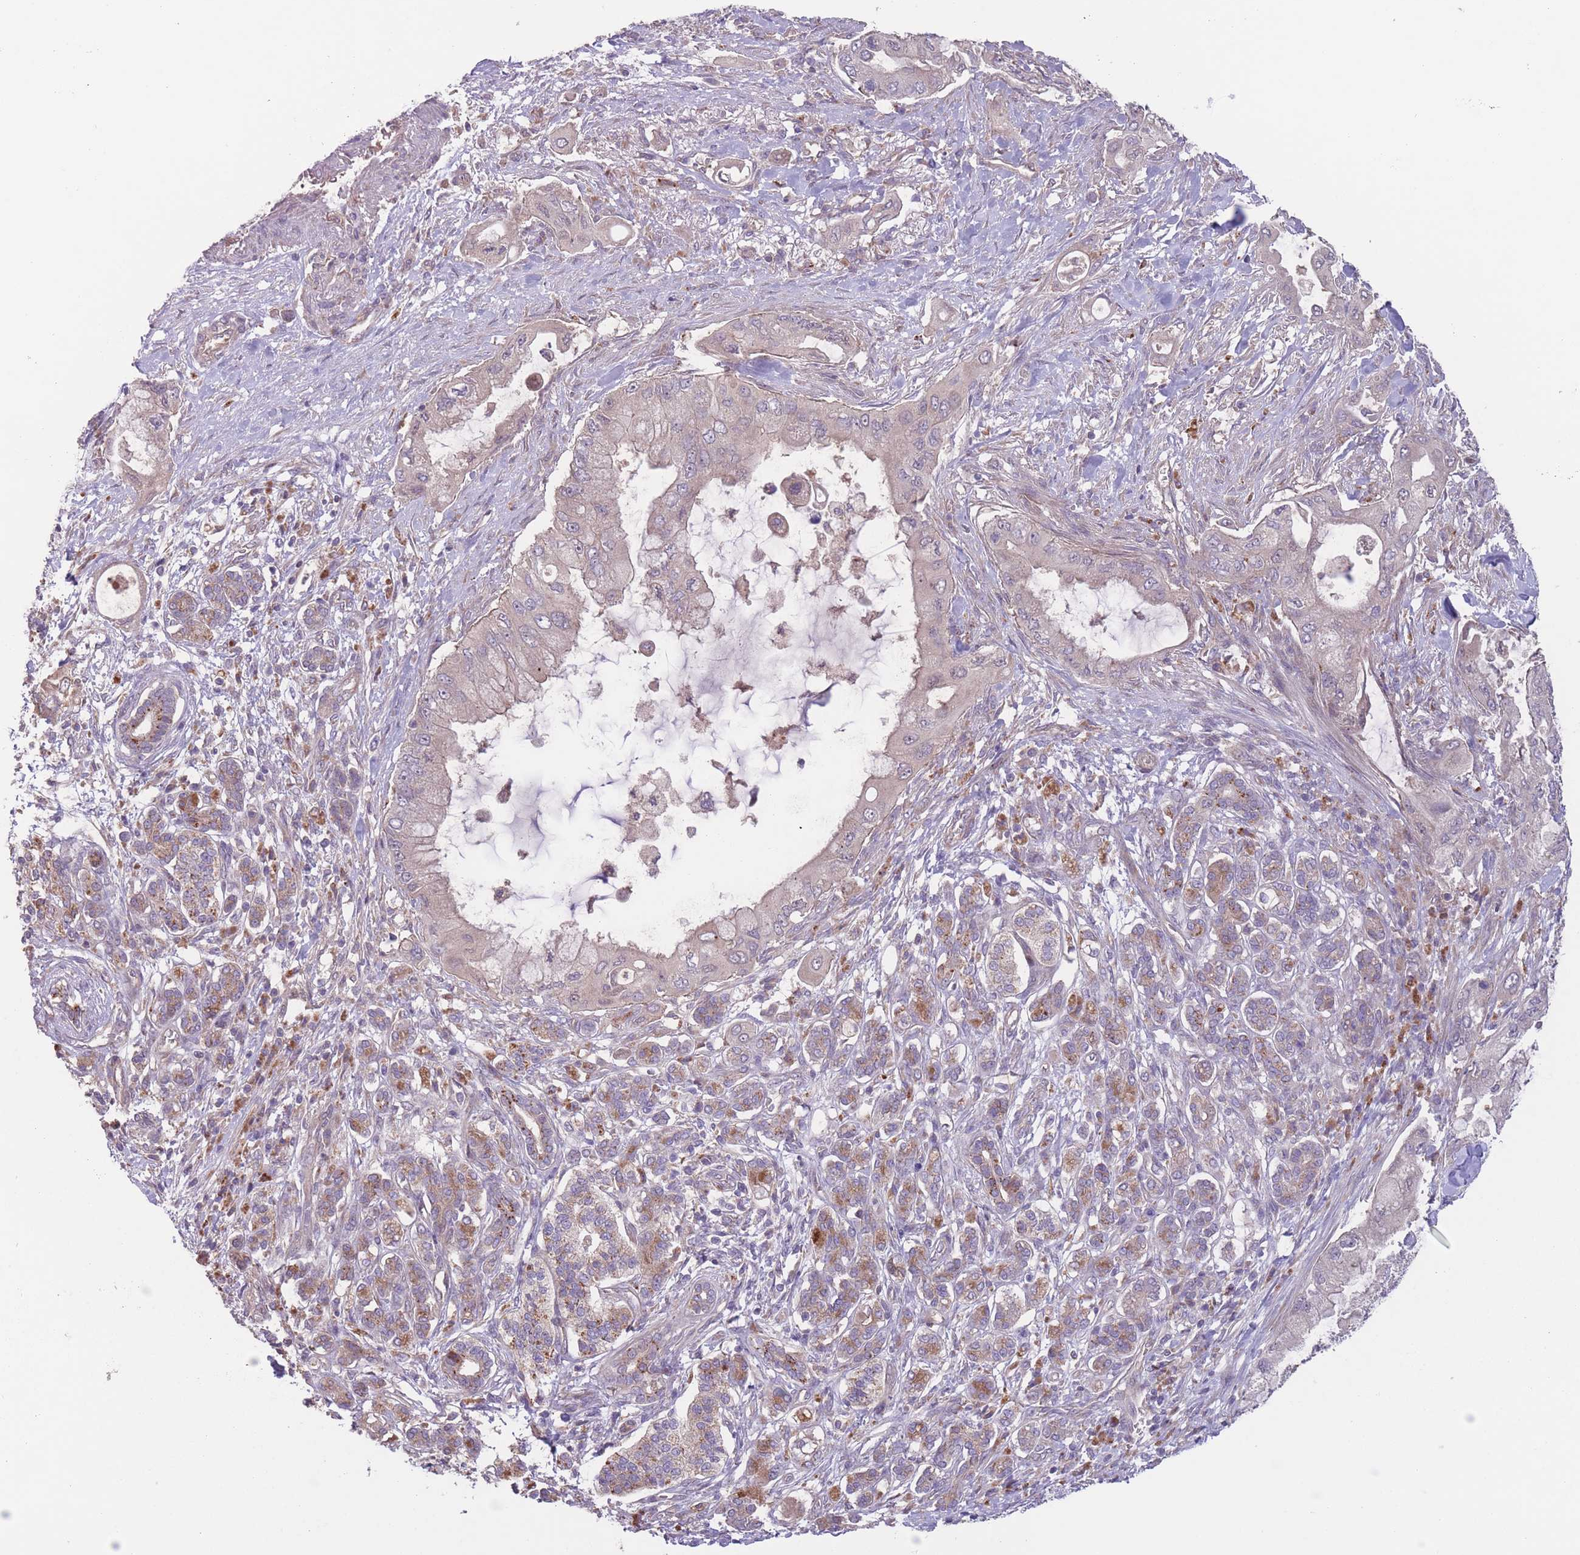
{"staining": {"intensity": "weak", "quantity": "25%-75%", "location": "cytoplasmic/membranous"}, "tissue": "pancreatic cancer", "cell_type": "Tumor cells", "image_type": "cancer", "snomed": [{"axis": "morphology", "description": "Adenocarcinoma, NOS"}, {"axis": "topography", "description": "Pancreas"}], "caption": "There is low levels of weak cytoplasmic/membranous staining in tumor cells of pancreatic cancer, as demonstrated by immunohistochemical staining (brown color).", "gene": "ITPKC", "patient": {"sex": "male", "age": 57}}